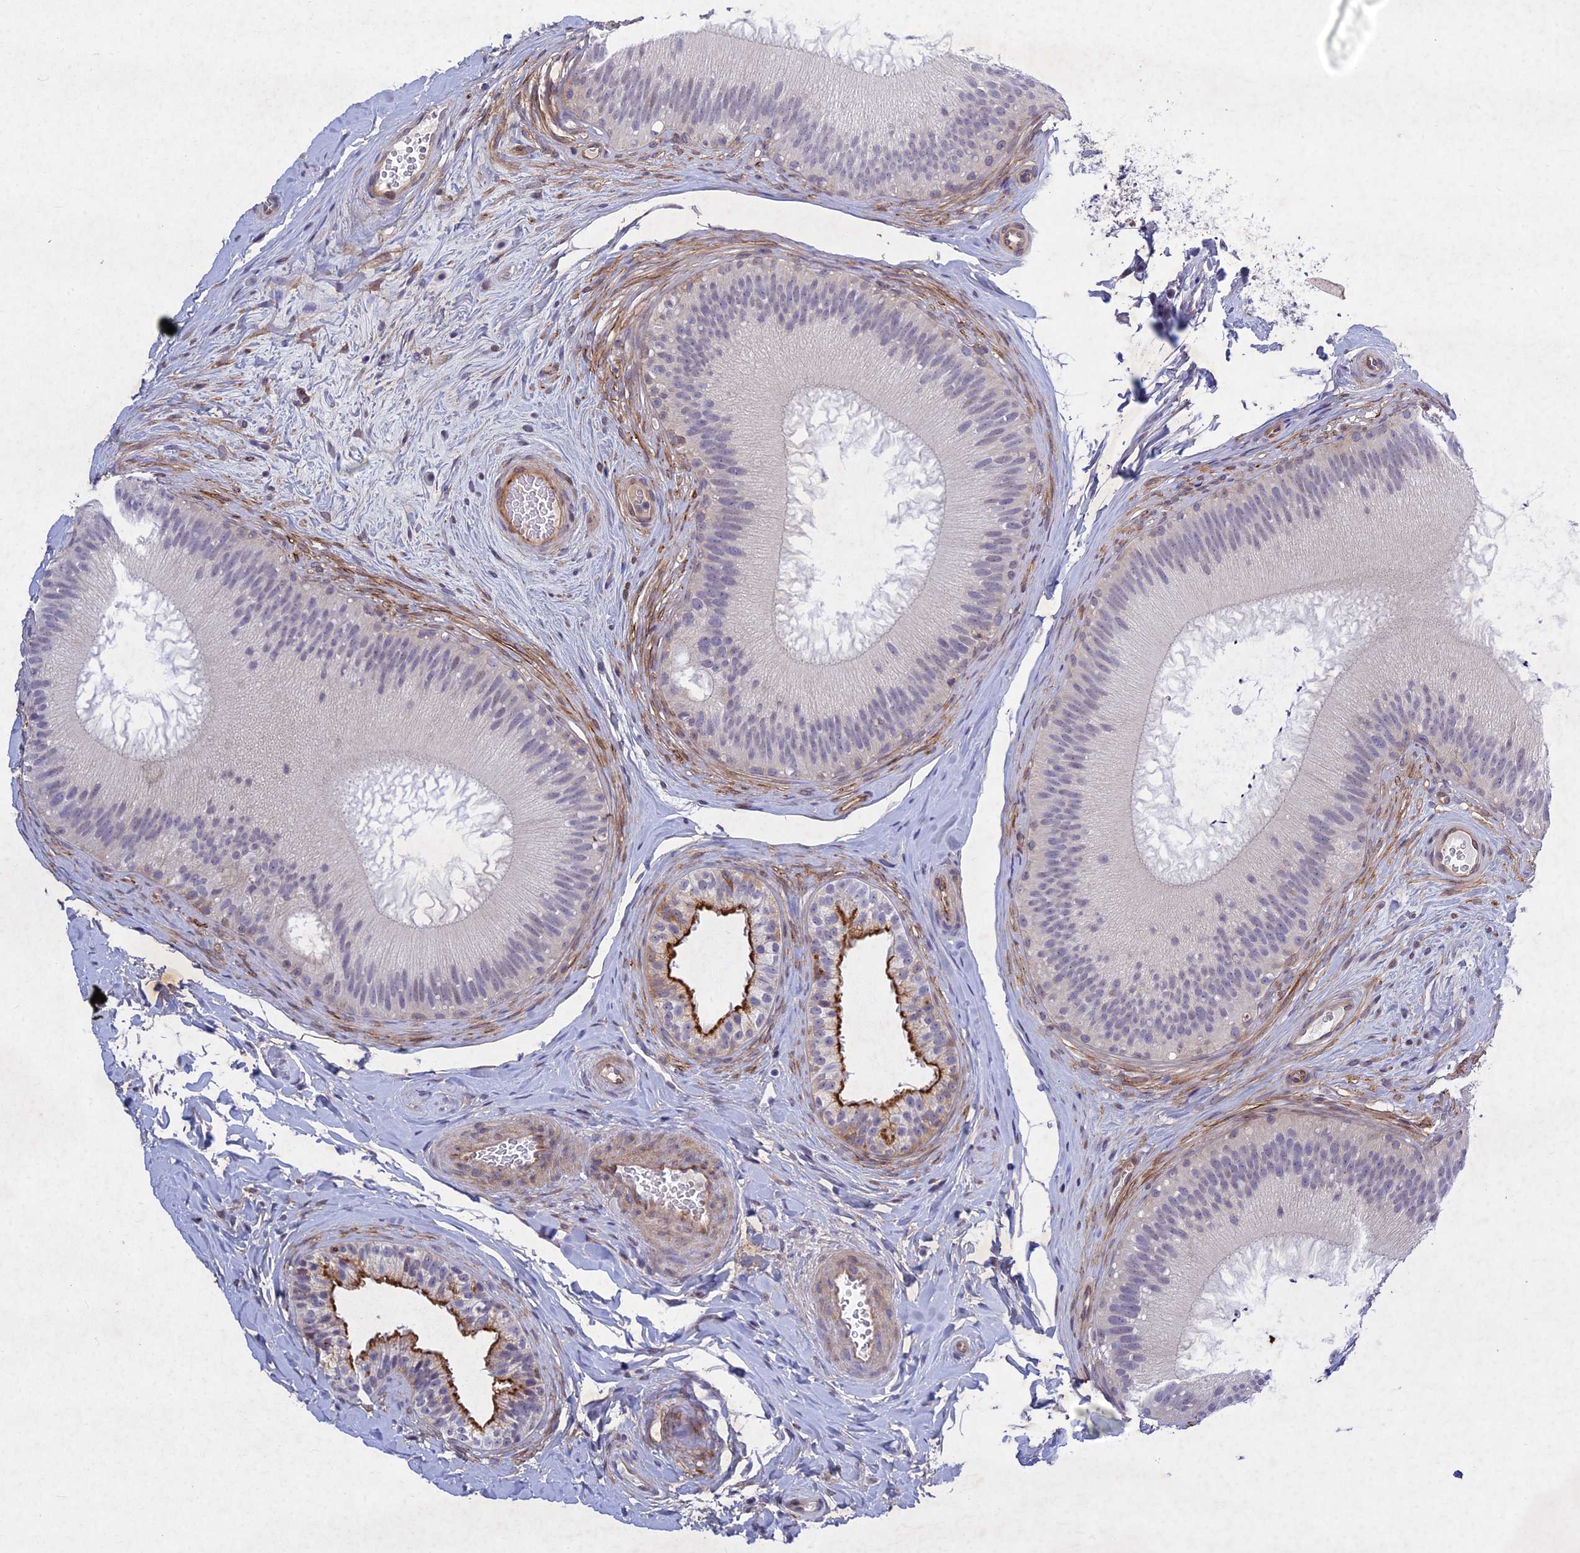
{"staining": {"intensity": "moderate", "quantity": "25%-75%", "location": "cytoplasmic/membranous"}, "tissue": "epididymis", "cell_type": "Glandular cells", "image_type": "normal", "snomed": [{"axis": "morphology", "description": "Normal tissue, NOS"}, {"axis": "topography", "description": "Epididymis"}], "caption": "Protein expression analysis of benign human epididymis reveals moderate cytoplasmic/membranous positivity in about 25%-75% of glandular cells. Using DAB (brown) and hematoxylin (blue) stains, captured at high magnification using brightfield microscopy.", "gene": "PTHLH", "patient": {"sex": "male", "age": 45}}